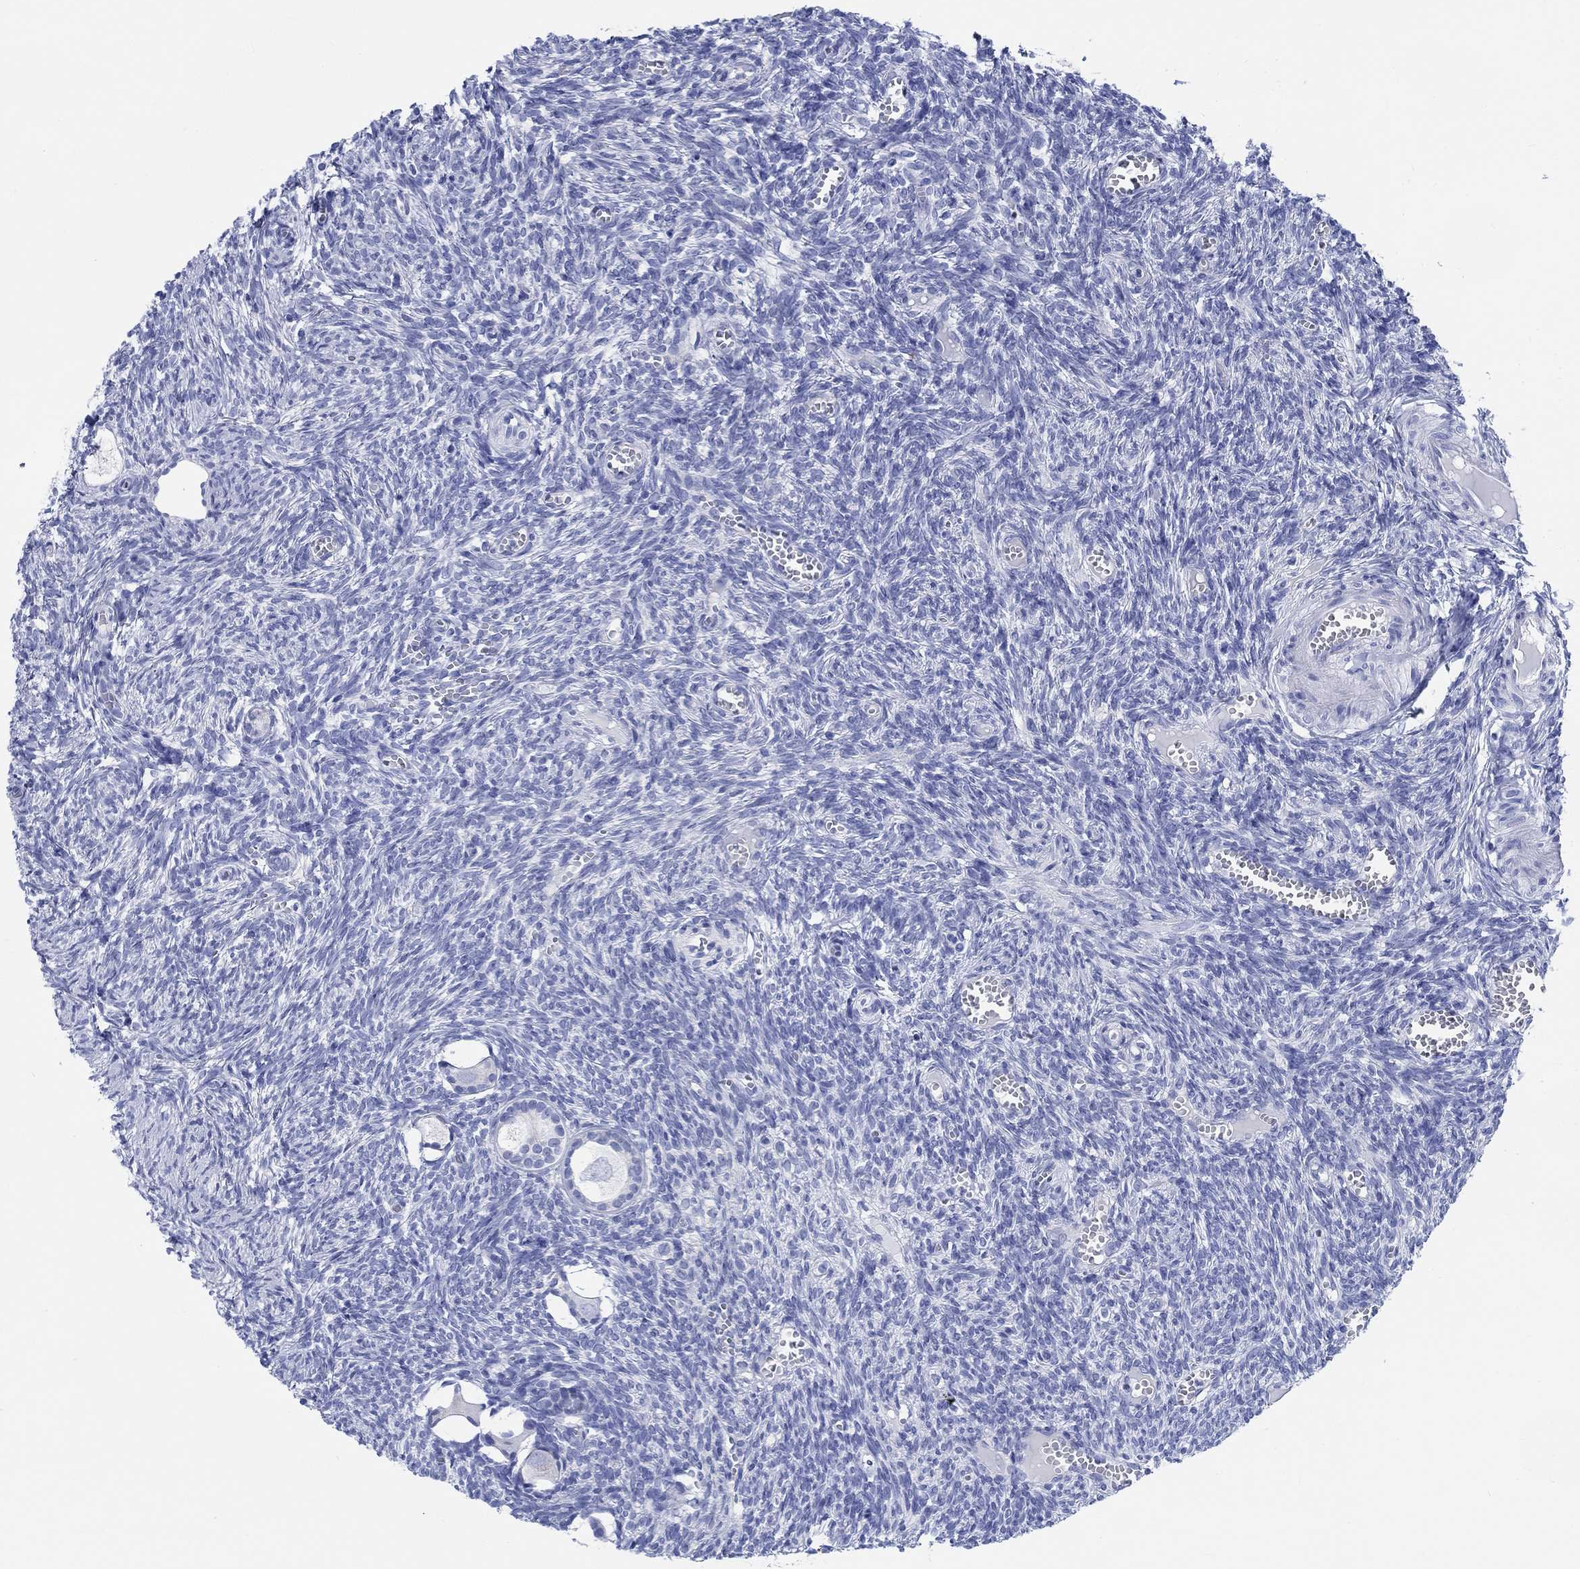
{"staining": {"intensity": "negative", "quantity": "none", "location": "none"}, "tissue": "ovary", "cell_type": "Follicle cells", "image_type": "normal", "snomed": [{"axis": "morphology", "description": "Normal tissue, NOS"}, {"axis": "topography", "description": "Ovary"}], "caption": "This is an immunohistochemistry (IHC) image of unremarkable human ovary. There is no positivity in follicle cells.", "gene": "RD3L", "patient": {"sex": "female", "age": 43}}